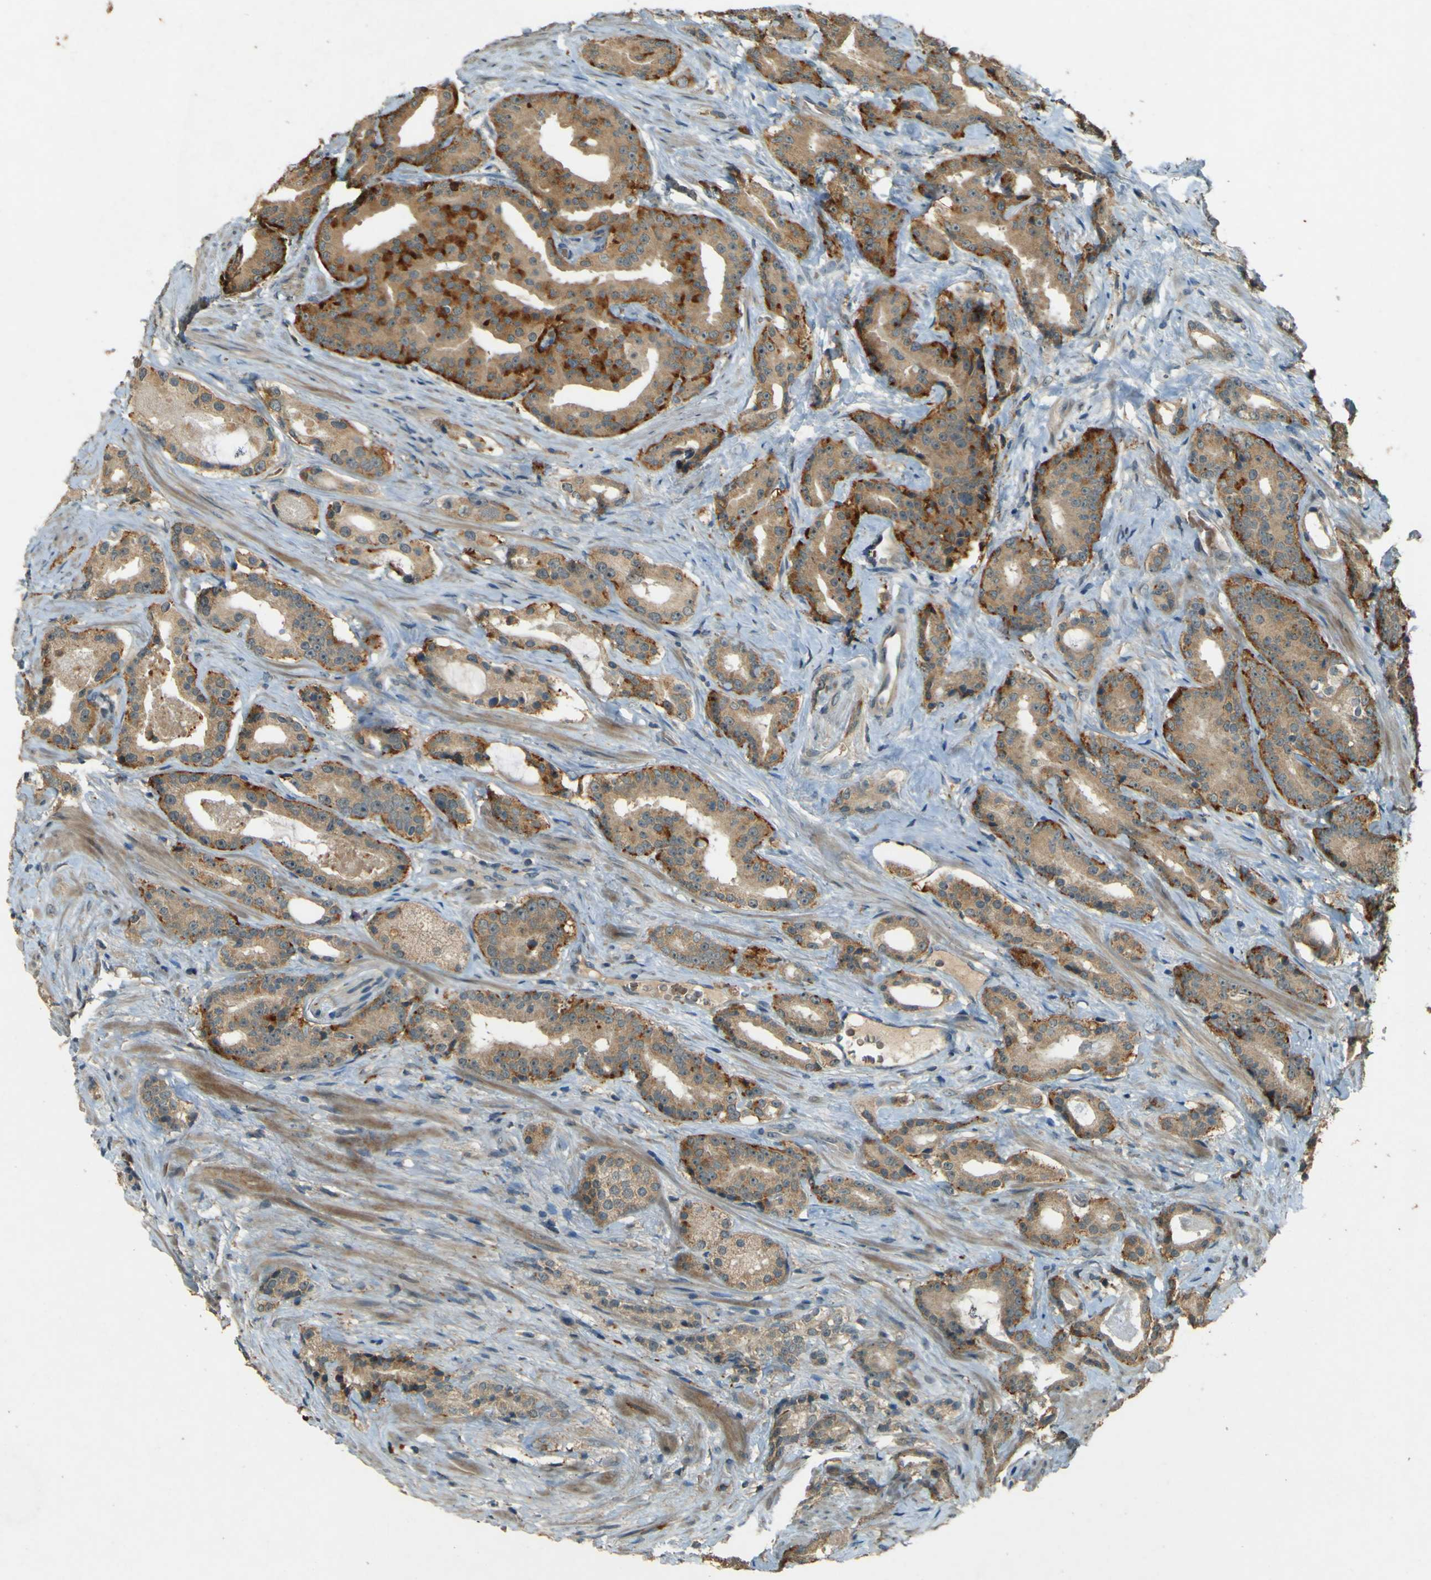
{"staining": {"intensity": "strong", "quantity": "25%-75%", "location": "cytoplasmic/membranous"}, "tissue": "prostate cancer", "cell_type": "Tumor cells", "image_type": "cancer", "snomed": [{"axis": "morphology", "description": "Adenocarcinoma, High grade"}, {"axis": "topography", "description": "Prostate"}], "caption": "Immunohistochemical staining of human prostate high-grade adenocarcinoma displays high levels of strong cytoplasmic/membranous protein positivity in approximately 25%-75% of tumor cells.", "gene": "MPDZ", "patient": {"sex": "male", "age": 71}}